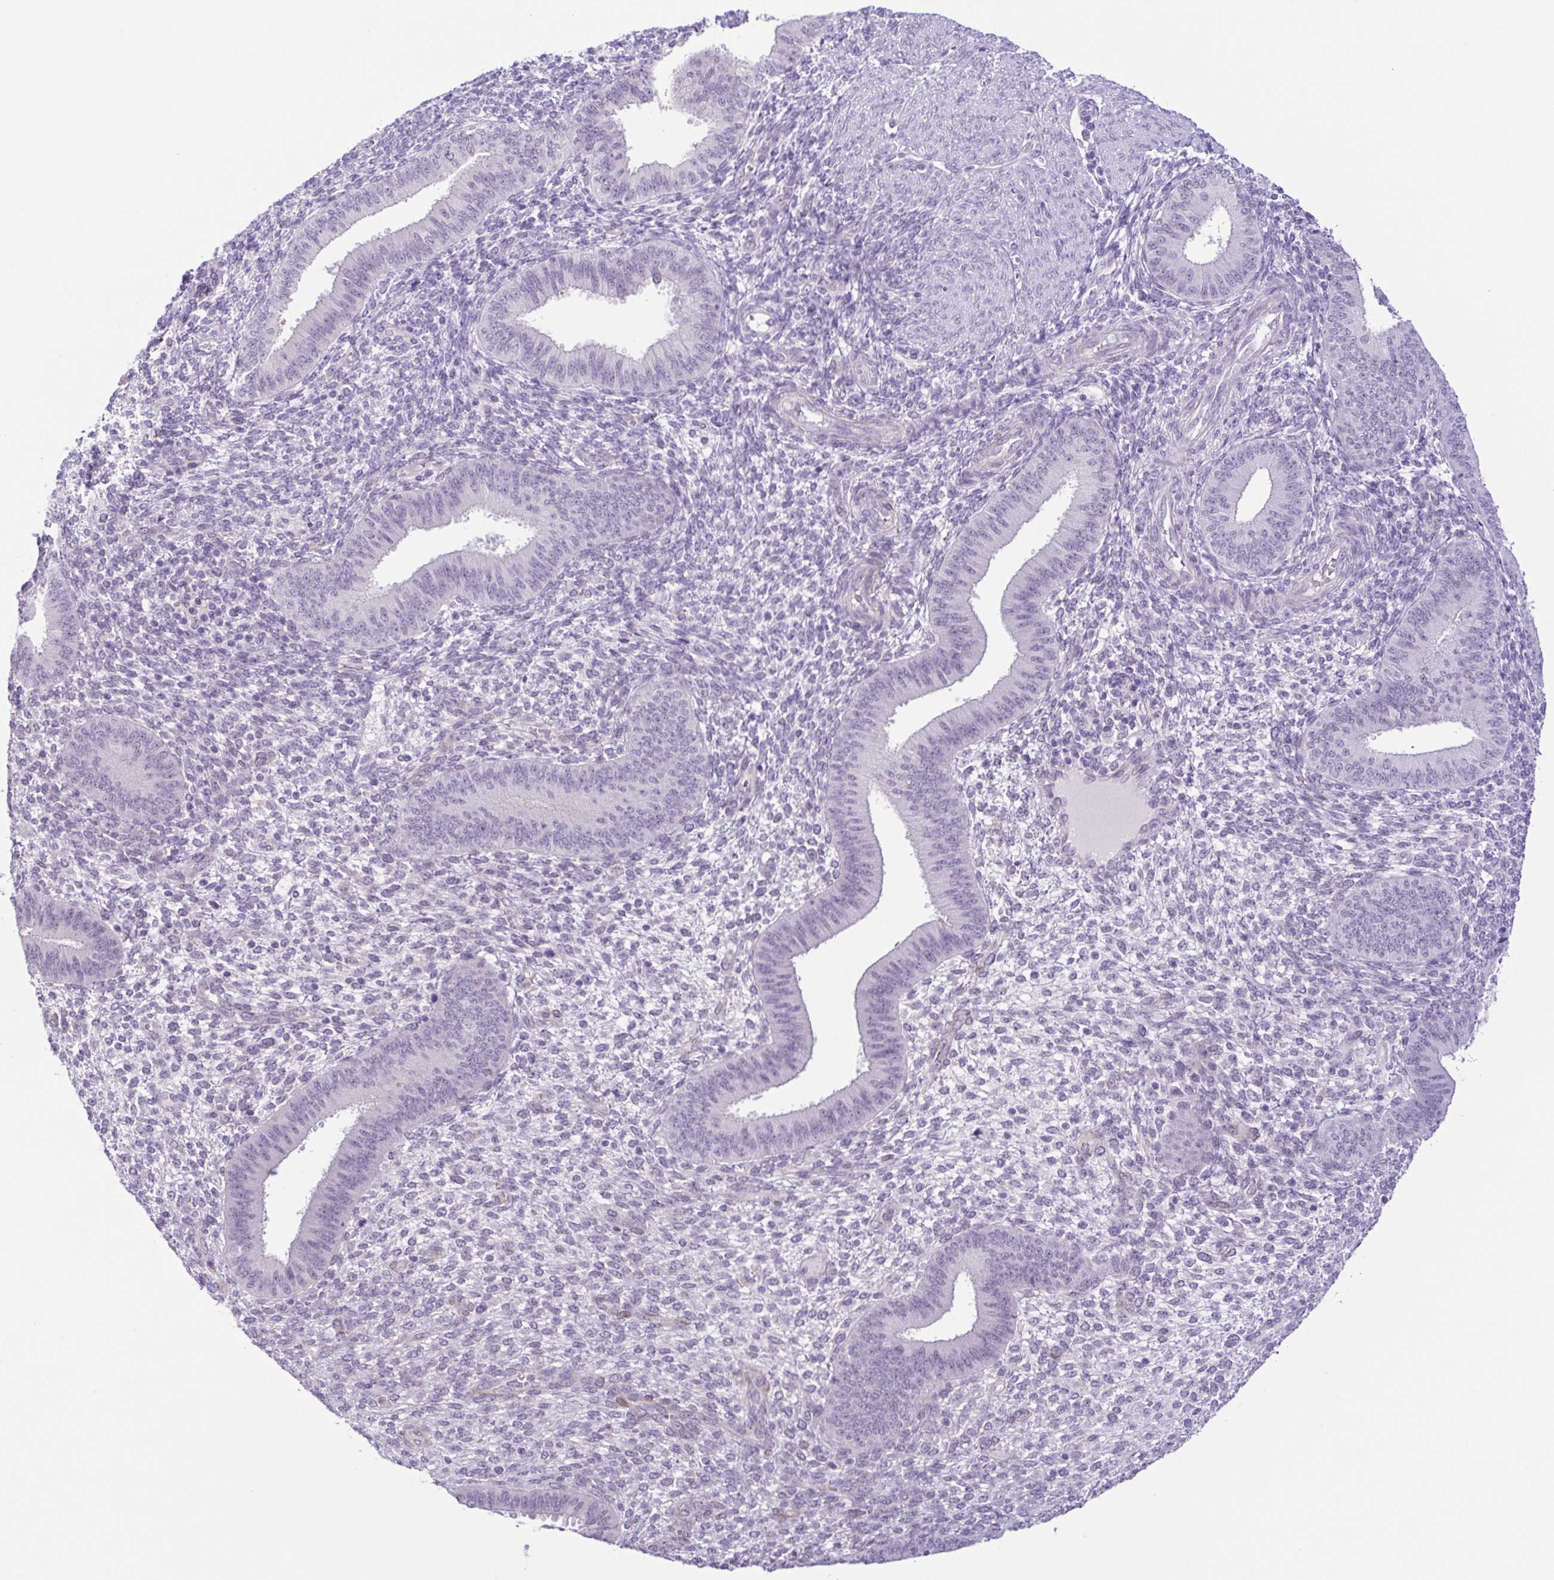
{"staining": {"intensity": "negative", "quantity": "none", "location": "none"}, "tissue": "endometrium", "cell_type": "Cells in endometrial stroma", "image_type": "normal", "snomed": [{"axis": "morphology", "description": "Normal tissue, NOS"}, {"axis": "topography", "description": "Endometrium"}], "caption": "Cells in endometrial stroma show no significant staining in benign endometrium. Nuclei are stained in blue.", "gene": "DCLK2", "patient": {"sex": "female", "age": 39}}